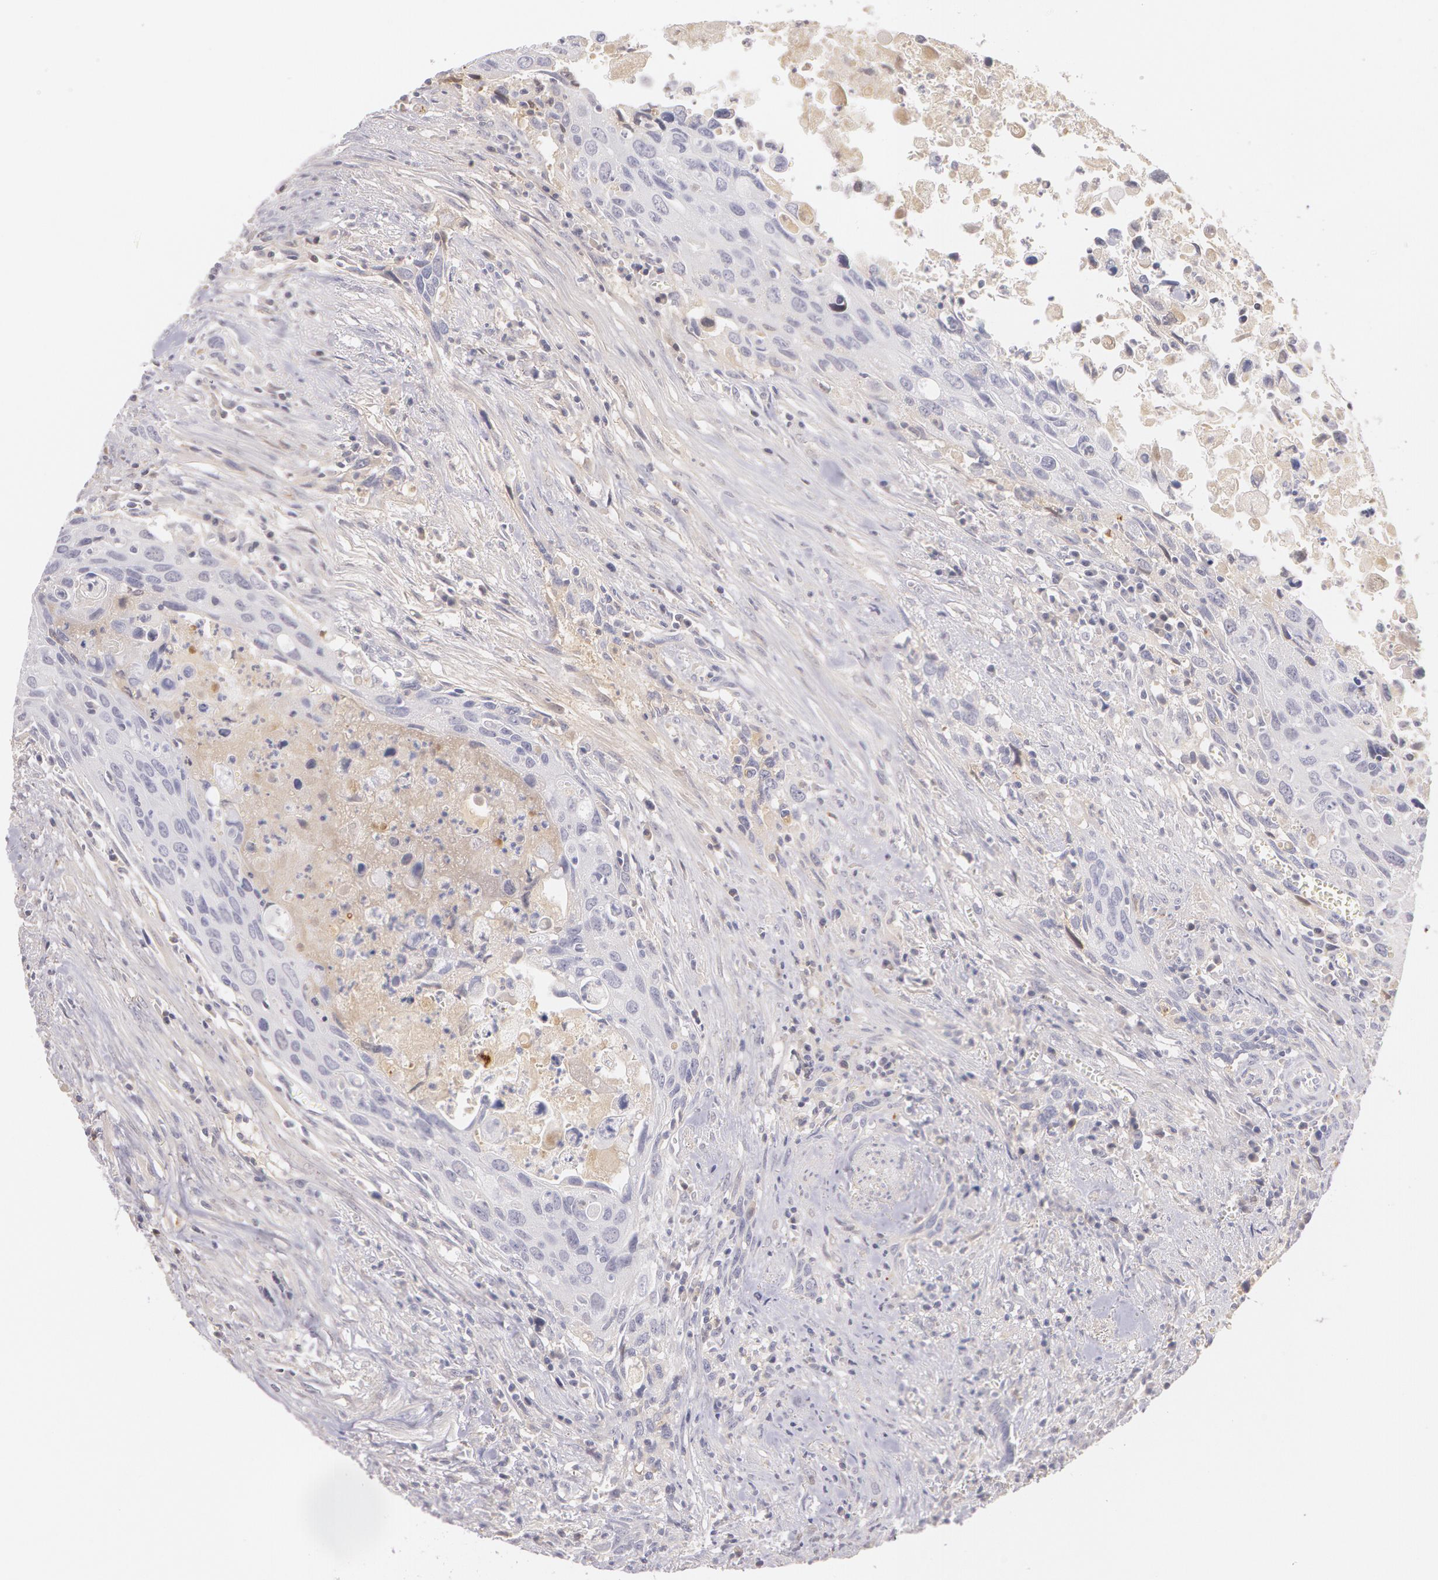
{"staining": {"intensity": "negative", "quantity": "none", "location": "none"}, "tissue": "urothelial cancer", "cell_type": "Tumor cells", "image_type": "cancer", "snomed": [{"axis": "morphology", "description": "Urothelial carcinoma, High grade"}, {"axis": "topography", "description": "Urinary bladder"}], "caption": "Immunohistochemistry (IHC) micrograph of high-grade urothelial carcinoma stained for a protein (brown), which displays no expression in tumor cells.", "gene": "LBP", "patient": {"sex": "male", "age": 71}}